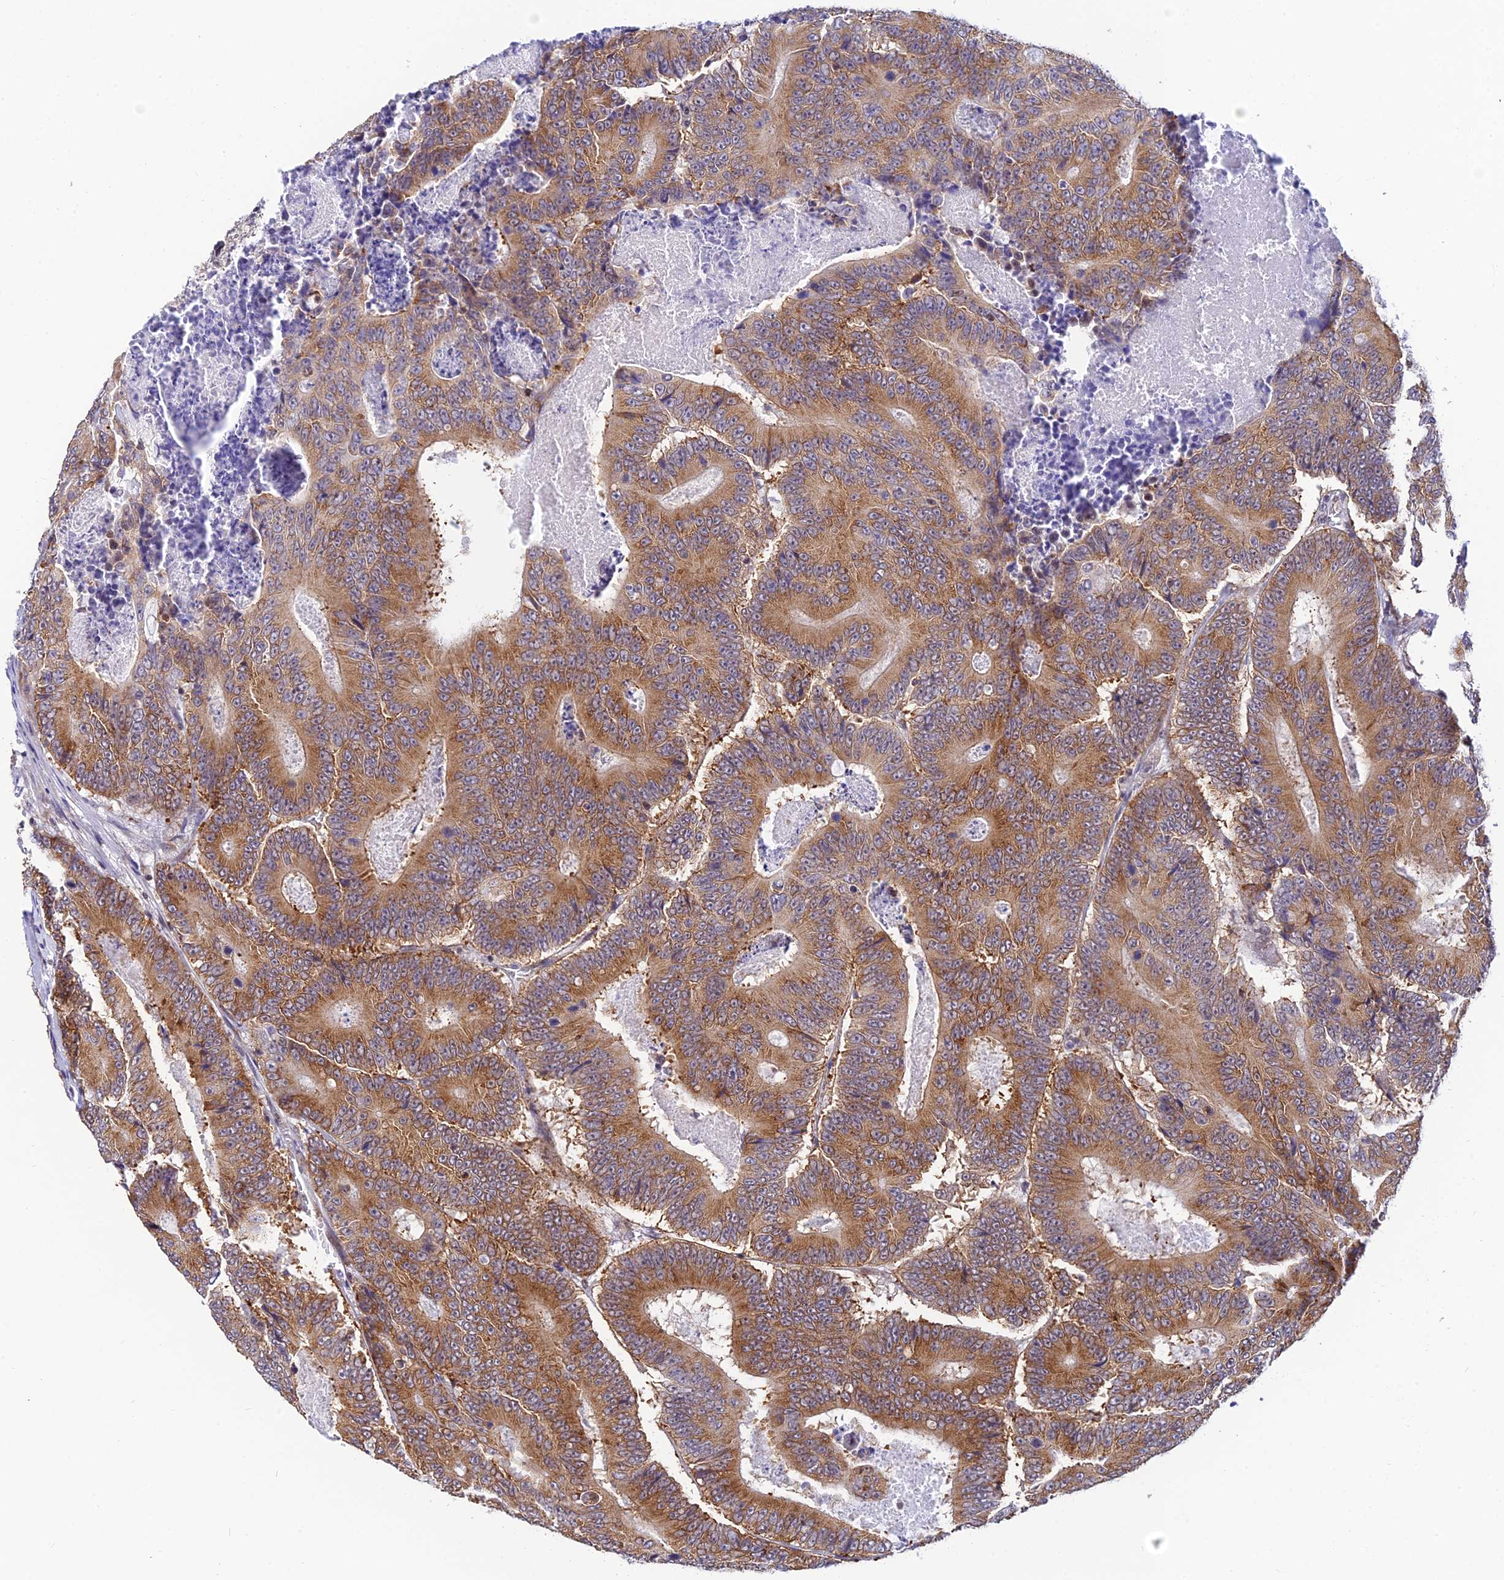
{"staining": {"intensity": "moderate", "quantity": ">75%", "location": "cytoplasmic/membranous"}, "tissue": "colorectal cancer", "cell_type": "Tumor cells", "image_type": "cancer", "snomed": [{"axis": "morphology", "description": "Adenocarcinoma, NOS"}, {"axis": "topography", "description": "Colon"}], "caption": "Colorectal adenocarcinoma stained with DAB immunohistochemistry exhibits medium levels of moderate cytoplasmic/membranous expression in about >75% of tumor cells.", "gene": "USP22", "patient": {"sex": "male", "age": 83}}